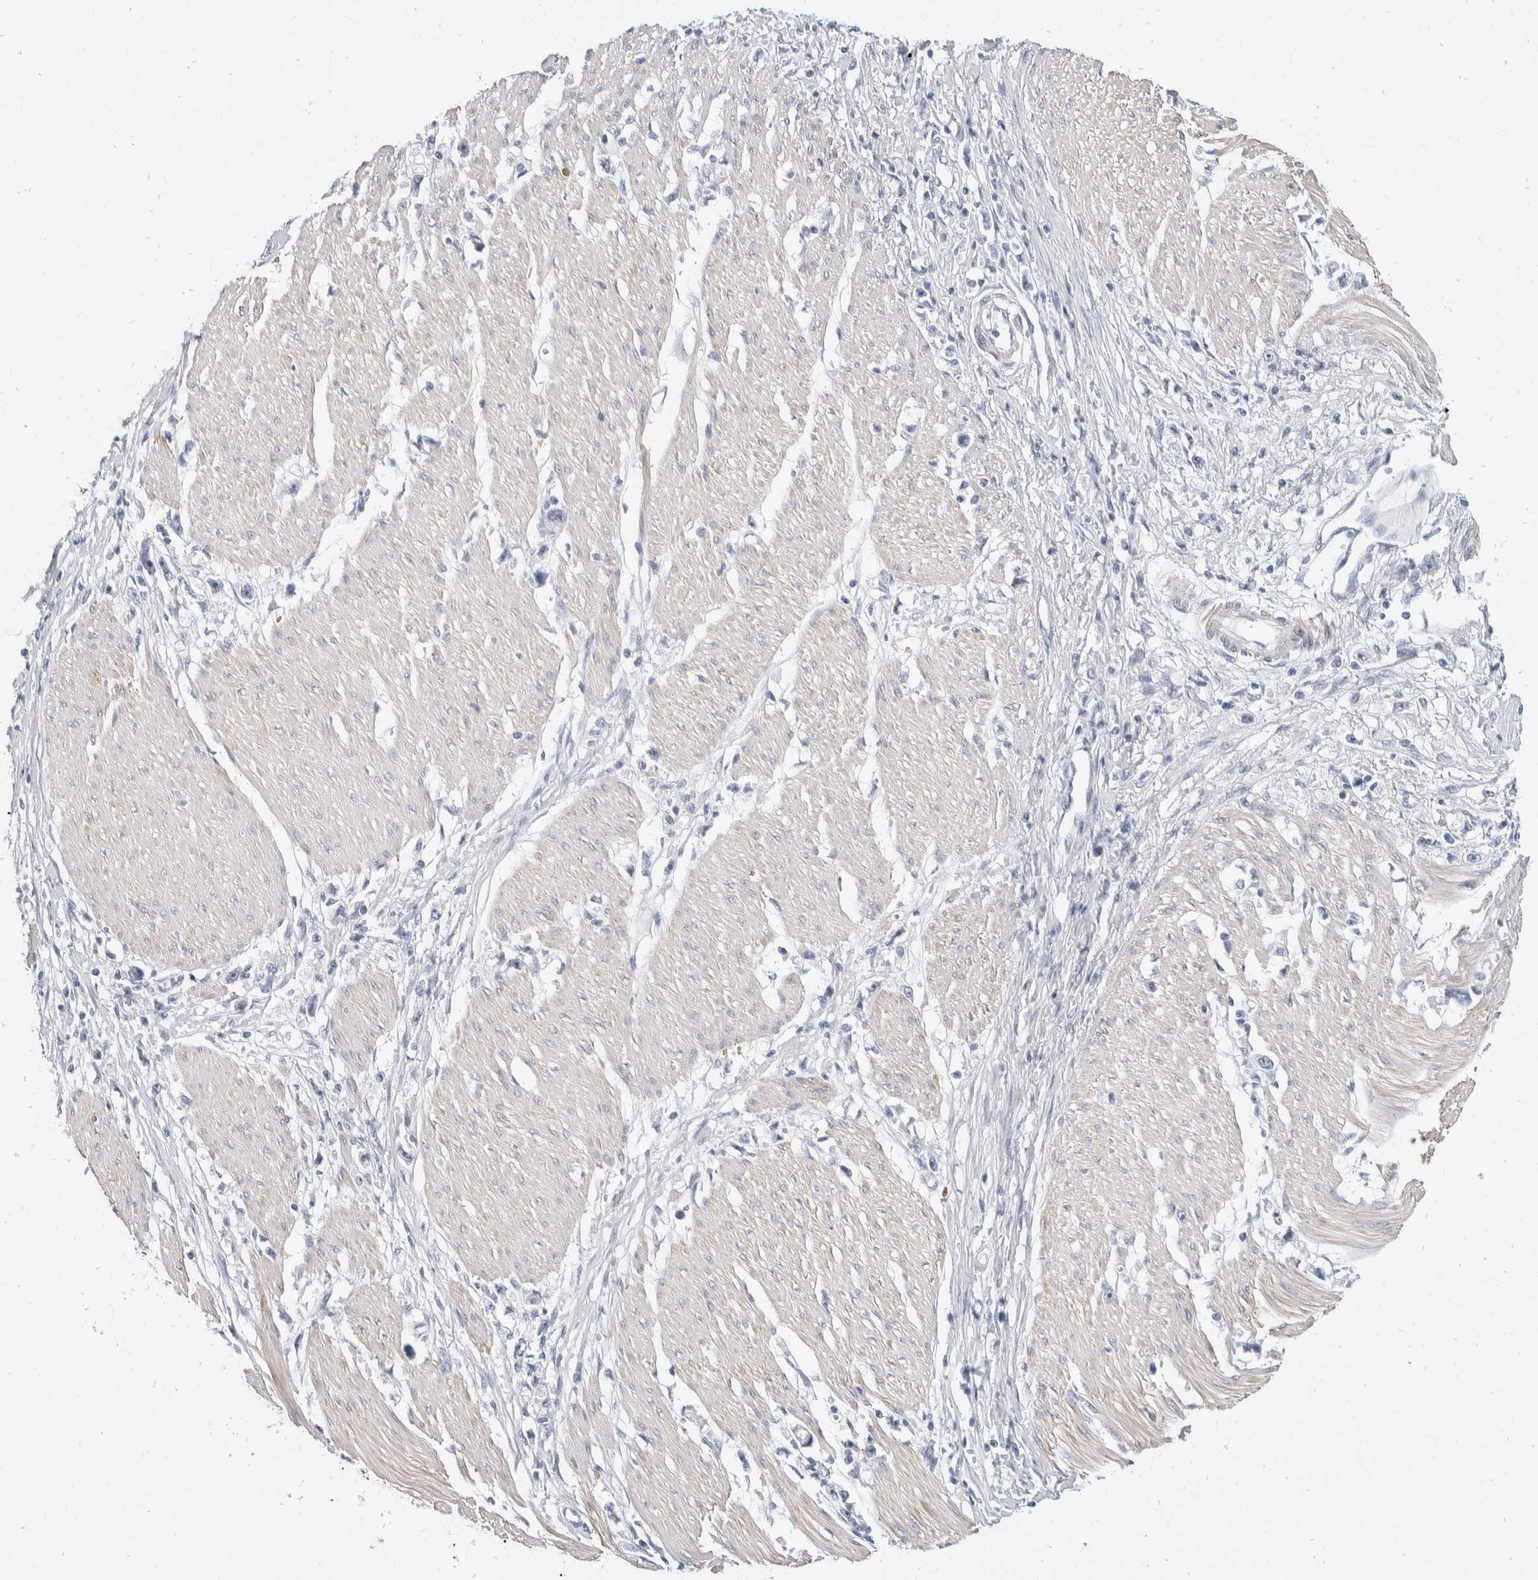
{"staining": {"intensity": "negative", "quantity": "none", "location": "none"}, "tissue": "stomach cancer", "cell_type": "Tumor cells", "image_type": "cancer", "snomed": [{"axis": "morphology", "description": "Adenocarcinoma, NOS"}, {"axis": "topography", "description": "Stomach"}], "caption": "An image of stomach cancer stained for a protein demonstrates no brown staining in tumor cells.", "gene": "CATSPERD", "patient": {"sex": "female", "age": 59}}